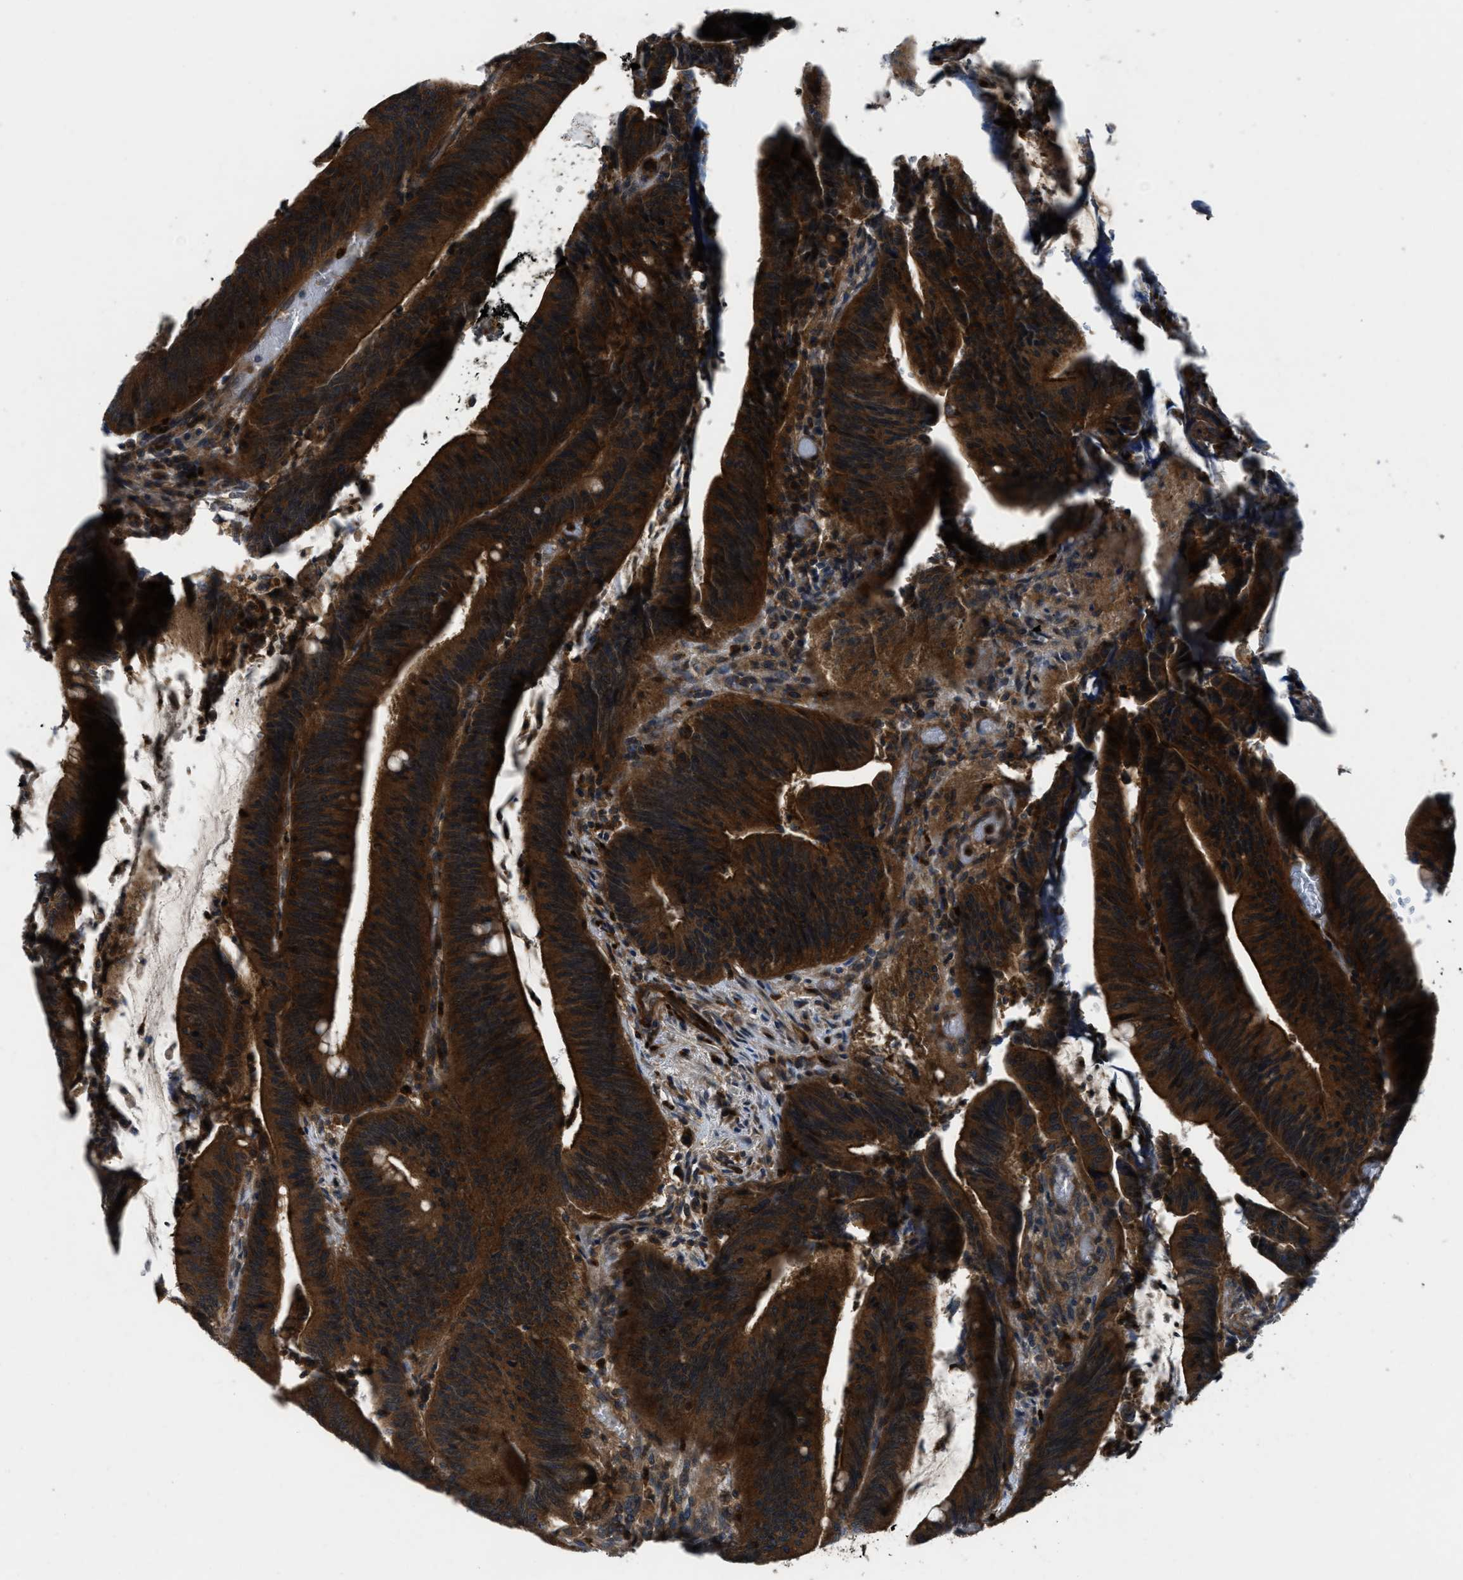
{"staining": {"intensity": "strong", "quantity": ">75%", "location": "cytoplasmic/membranous"}, "tissue": "colorectal cancer", "cell_type": "Tumor cells", "image_type": "cancer", "snomed": [{"axis": "morphology", "description": "Normal tissue, NOS"}, {"axis": "morphology", "description": "Adenocarcinoma, NOS"}, {"axis": "topography", "description": "Rectum"}], "caption": "This is a photomicrograph of IHC staining of adenocarcinoma (colorectal), which shows strong staining in the cytoplasmic/membranous of tumor cells.", "gene": "USP25", "patient": {"sex": "female", "age": 66}}